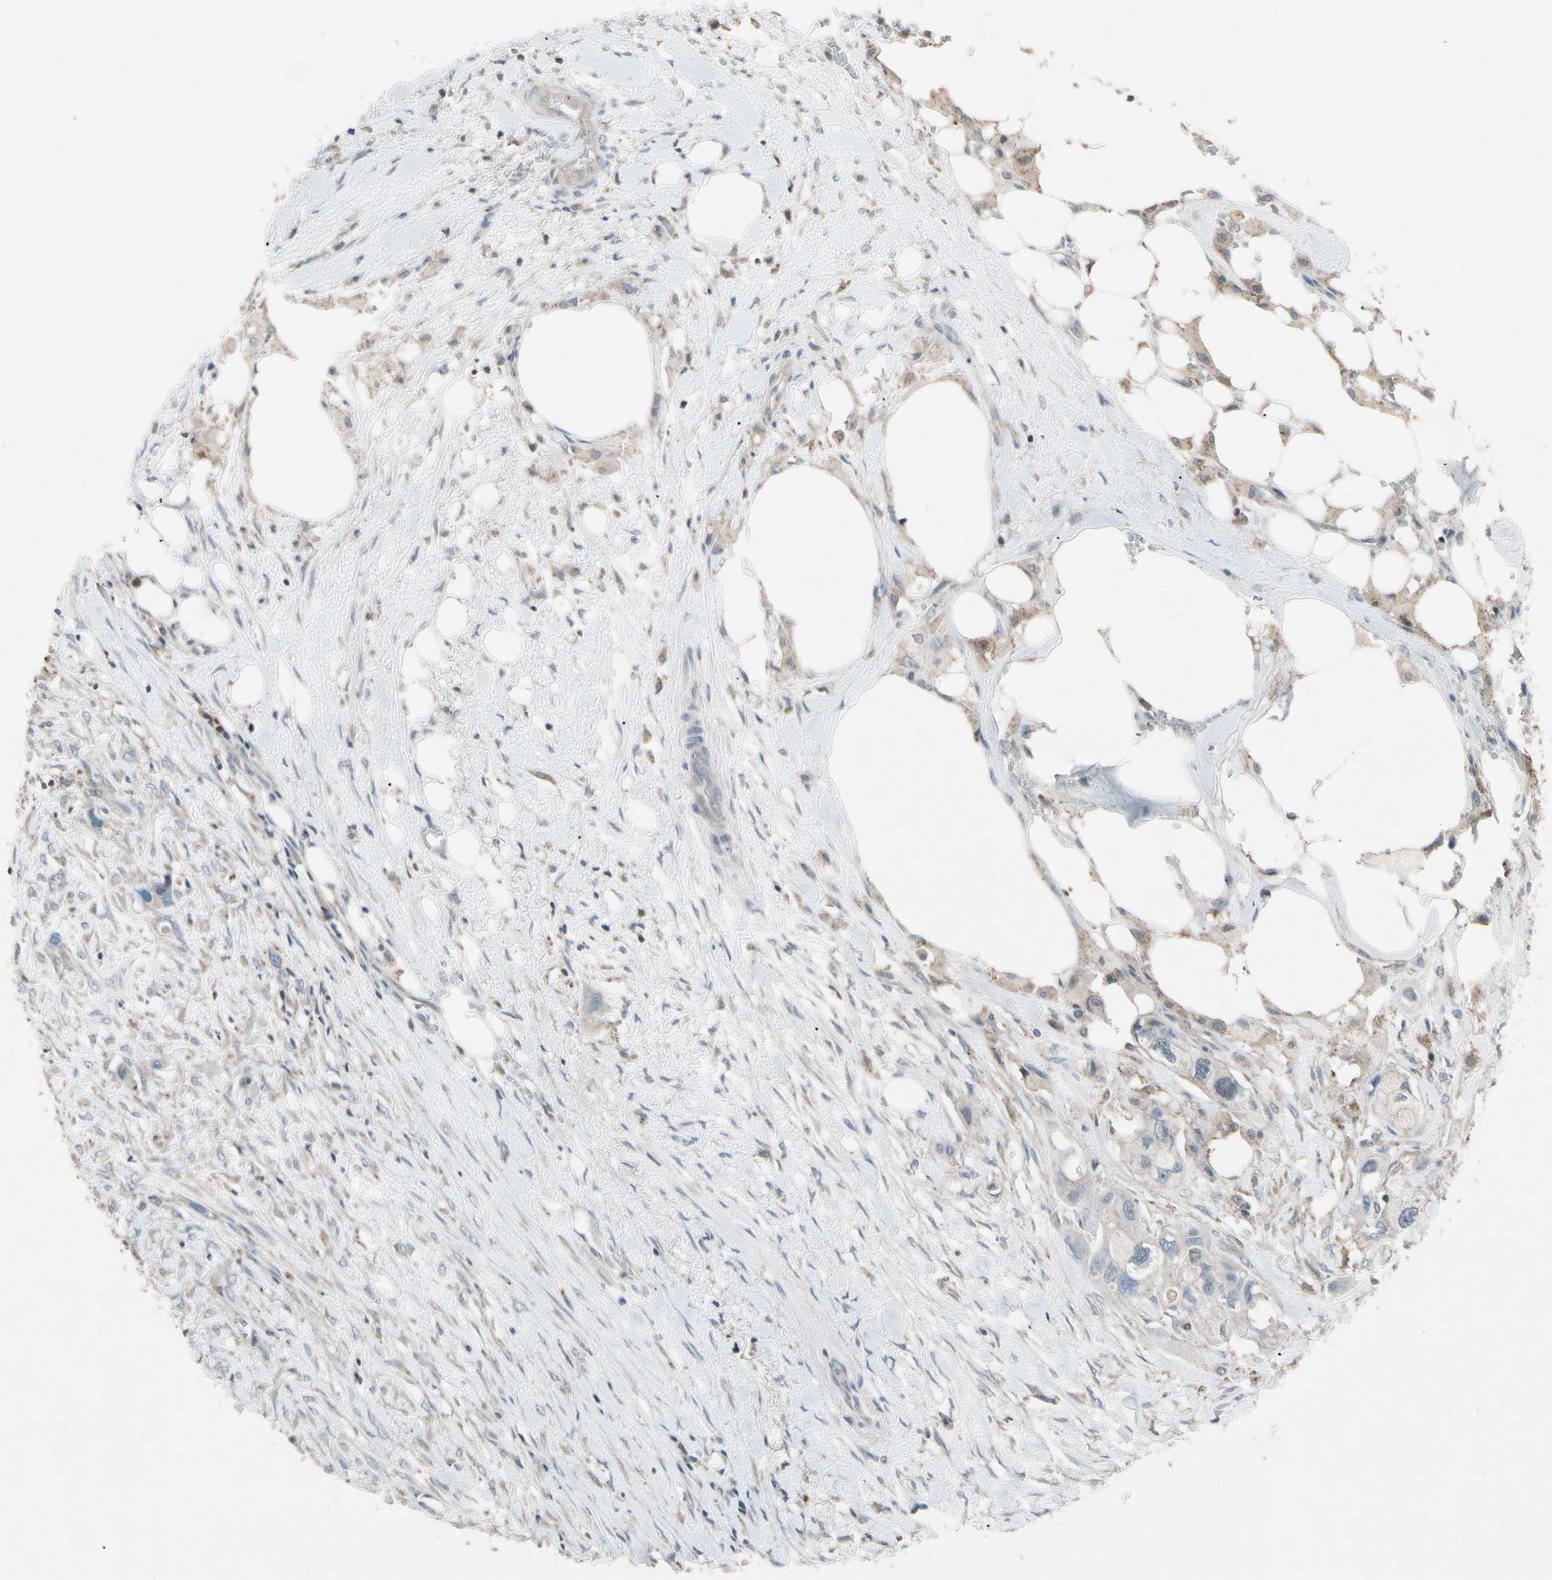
{"staining": {"intensity": "weak", "quantity": ">75%", "location": "cytoplasmic/membranous"}, "tissue": "colorectal cancer", "cell_type": "Tumor cells", "image_type": "cancer", "snomed": [{"axis": "morphology", "description": "Adenocarcinoma, NOS"}, {"axis": "topography", "description": "Colon"}], "caption": "Brown immunohistochemical staining in colorectal cancer (adenocarcinoma) shows weak cytoplasmic/membranous positivity in about >75% of tumor cells.", "gene": "NMI", "patient": {"sex": "female", "age": 57}}